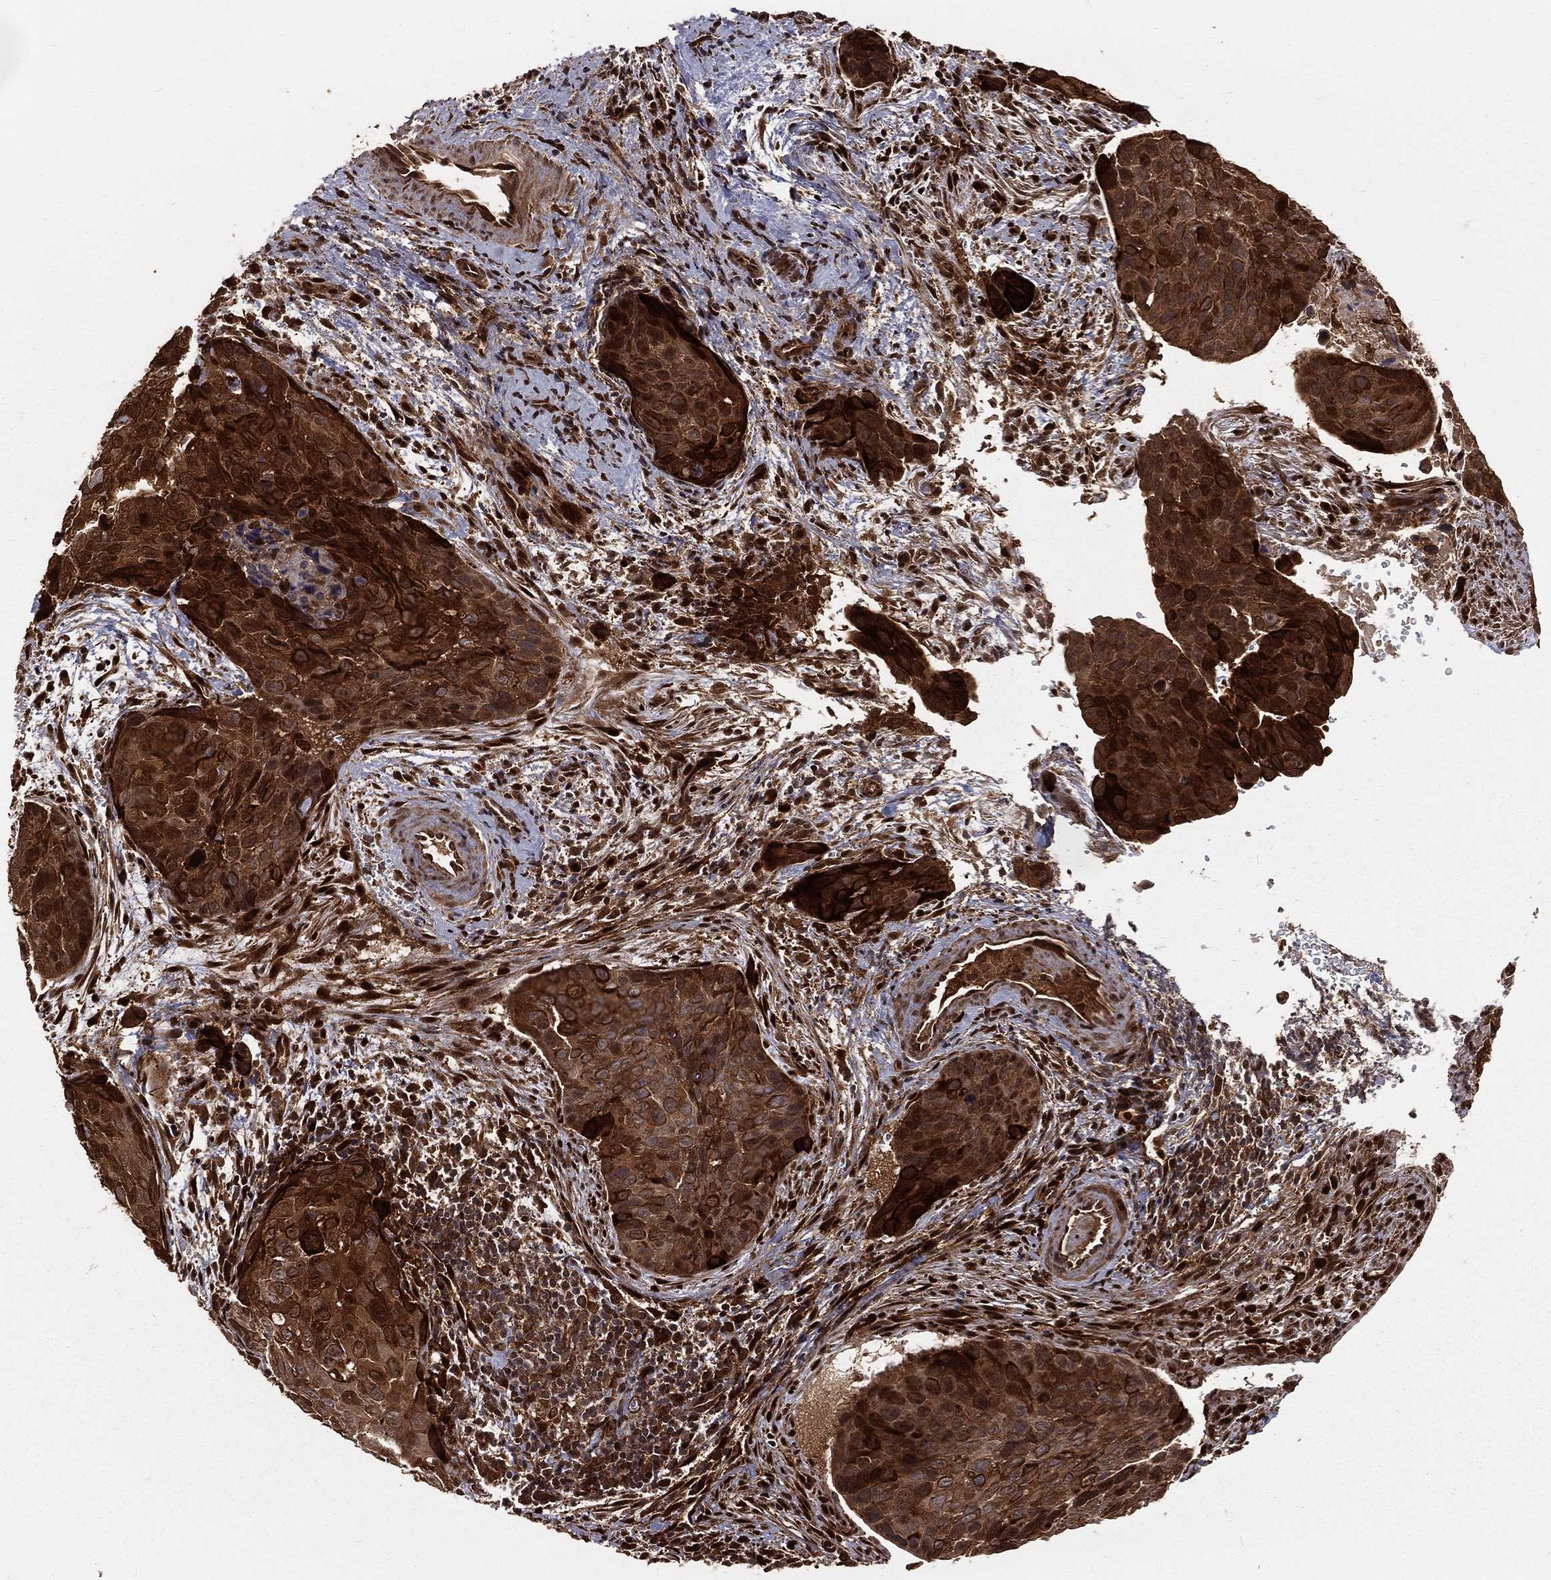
{"staining": {"intensity": "strong", "quantity": ">75%", "location": "cytoplasmic/membranous"}, "tissue": "cervical cancer", "cell_type": "Tumor cells", "image_type": "cancer", "snomed": [{"axis": "morphology", "description": "Squamous cell carcinoma, NOS"}, {"axis": "topography", "description": "Cervix"}], "caption": "Immunohistochemical staining of human squamous cell carcinoma (cervical) displays strong cytoplasmic/membranous protein staining in approximately >75% of tumor cells.", "gene": "MAPK1", "patient": {"sex": "female", "age": 35}}